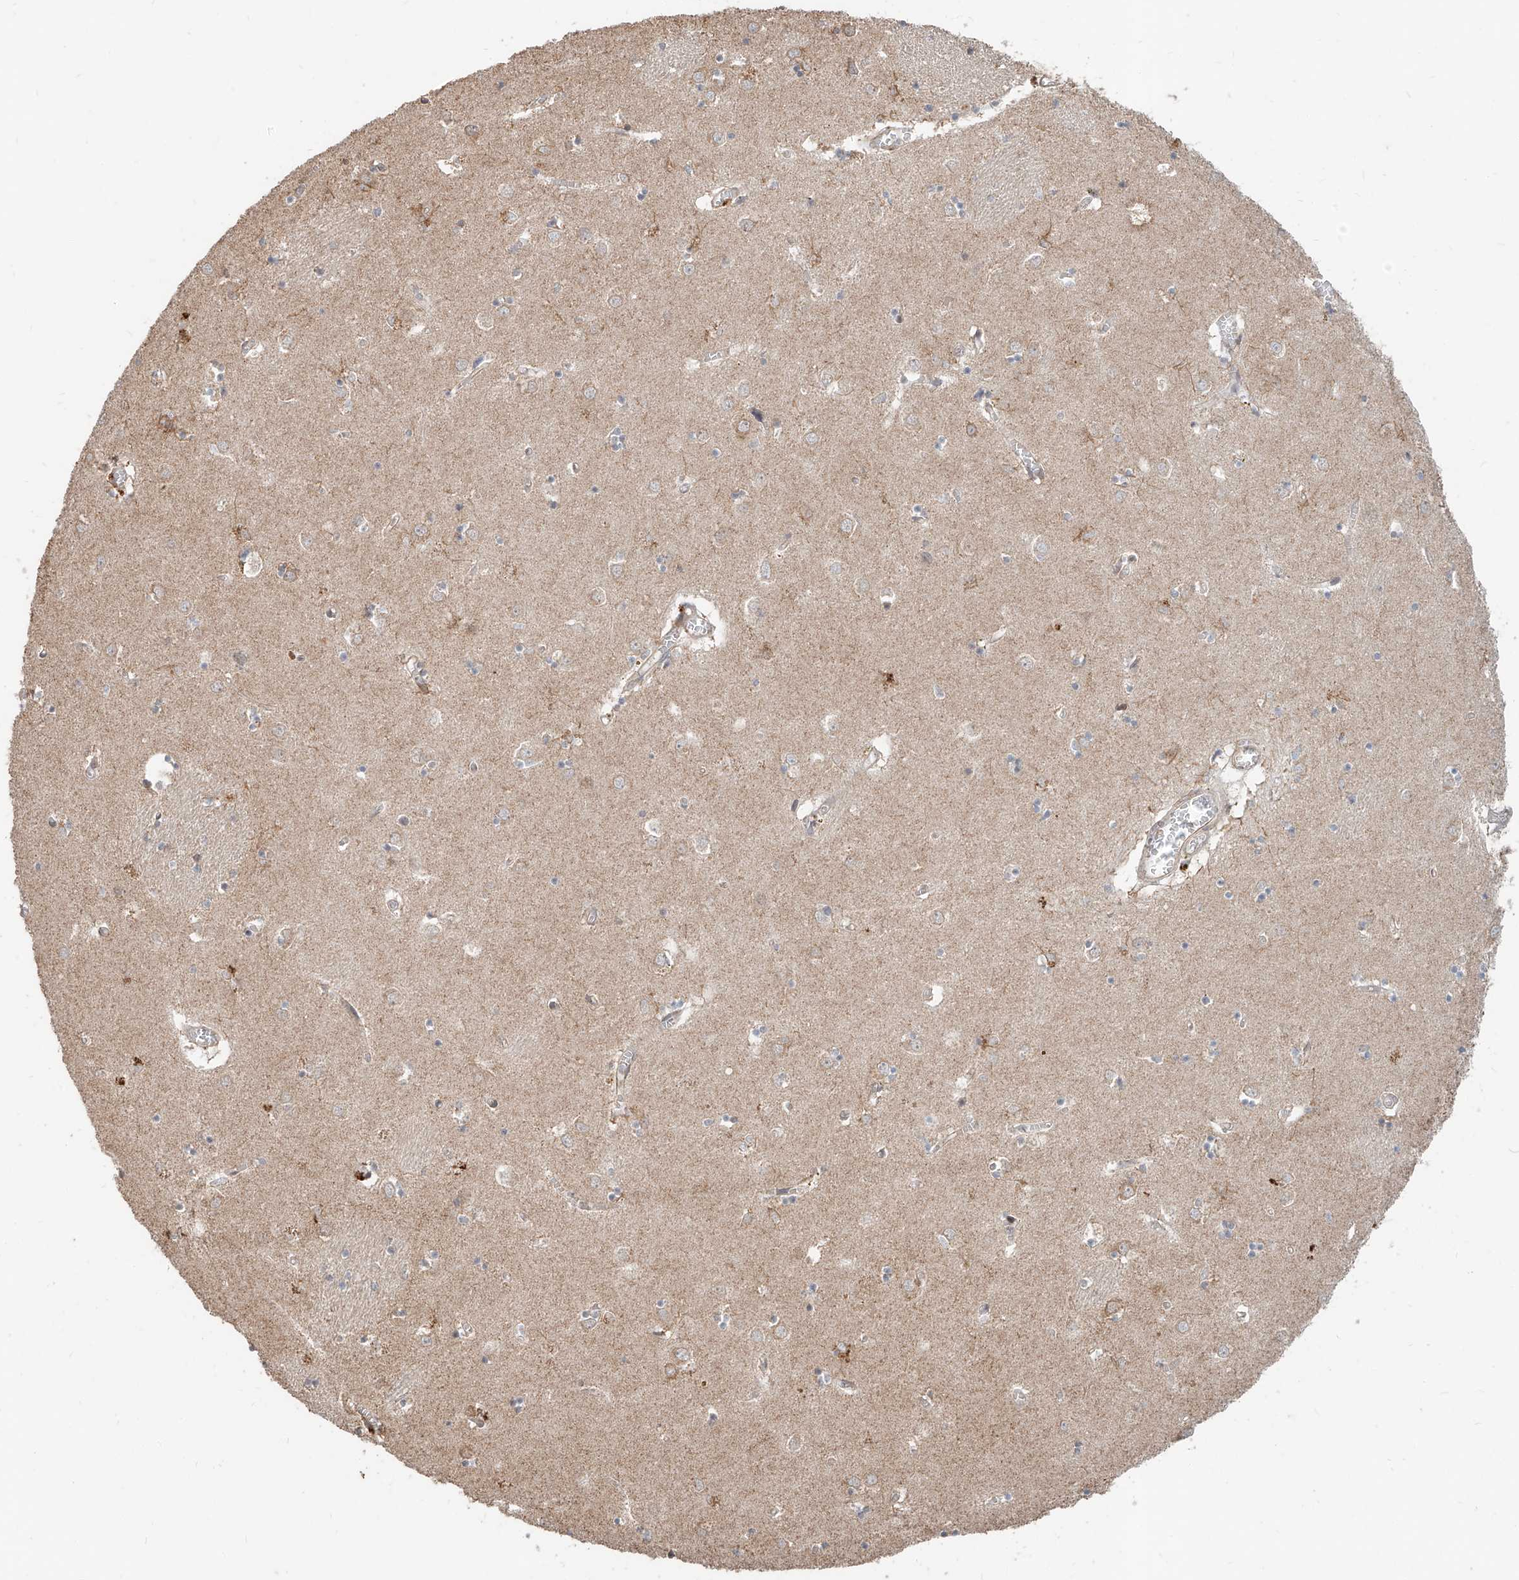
{"staining": {"intensity": "weak", "quantity": "<25%", "location": "cytoplasmic/membranous"}, "tissue": "caudate", "cell_type": "Glial cells", "image_type": "normal", "snomed": [{"axis": "morphology", "description": "Normal tissue, NOS"}, {"axis": "topography", "description": "Lateral ventricle wall"}], "caption": "The immunohistochemistry (IHC) histopathology image has no significant positivity in glial cells of caudate. (Stains: DAB IHC with hematoxylin counter stain, Microscopy: brightfield microscopy at high magnification).", "gene": "STX19", "patient": {"sex": "male", "age": 70}}